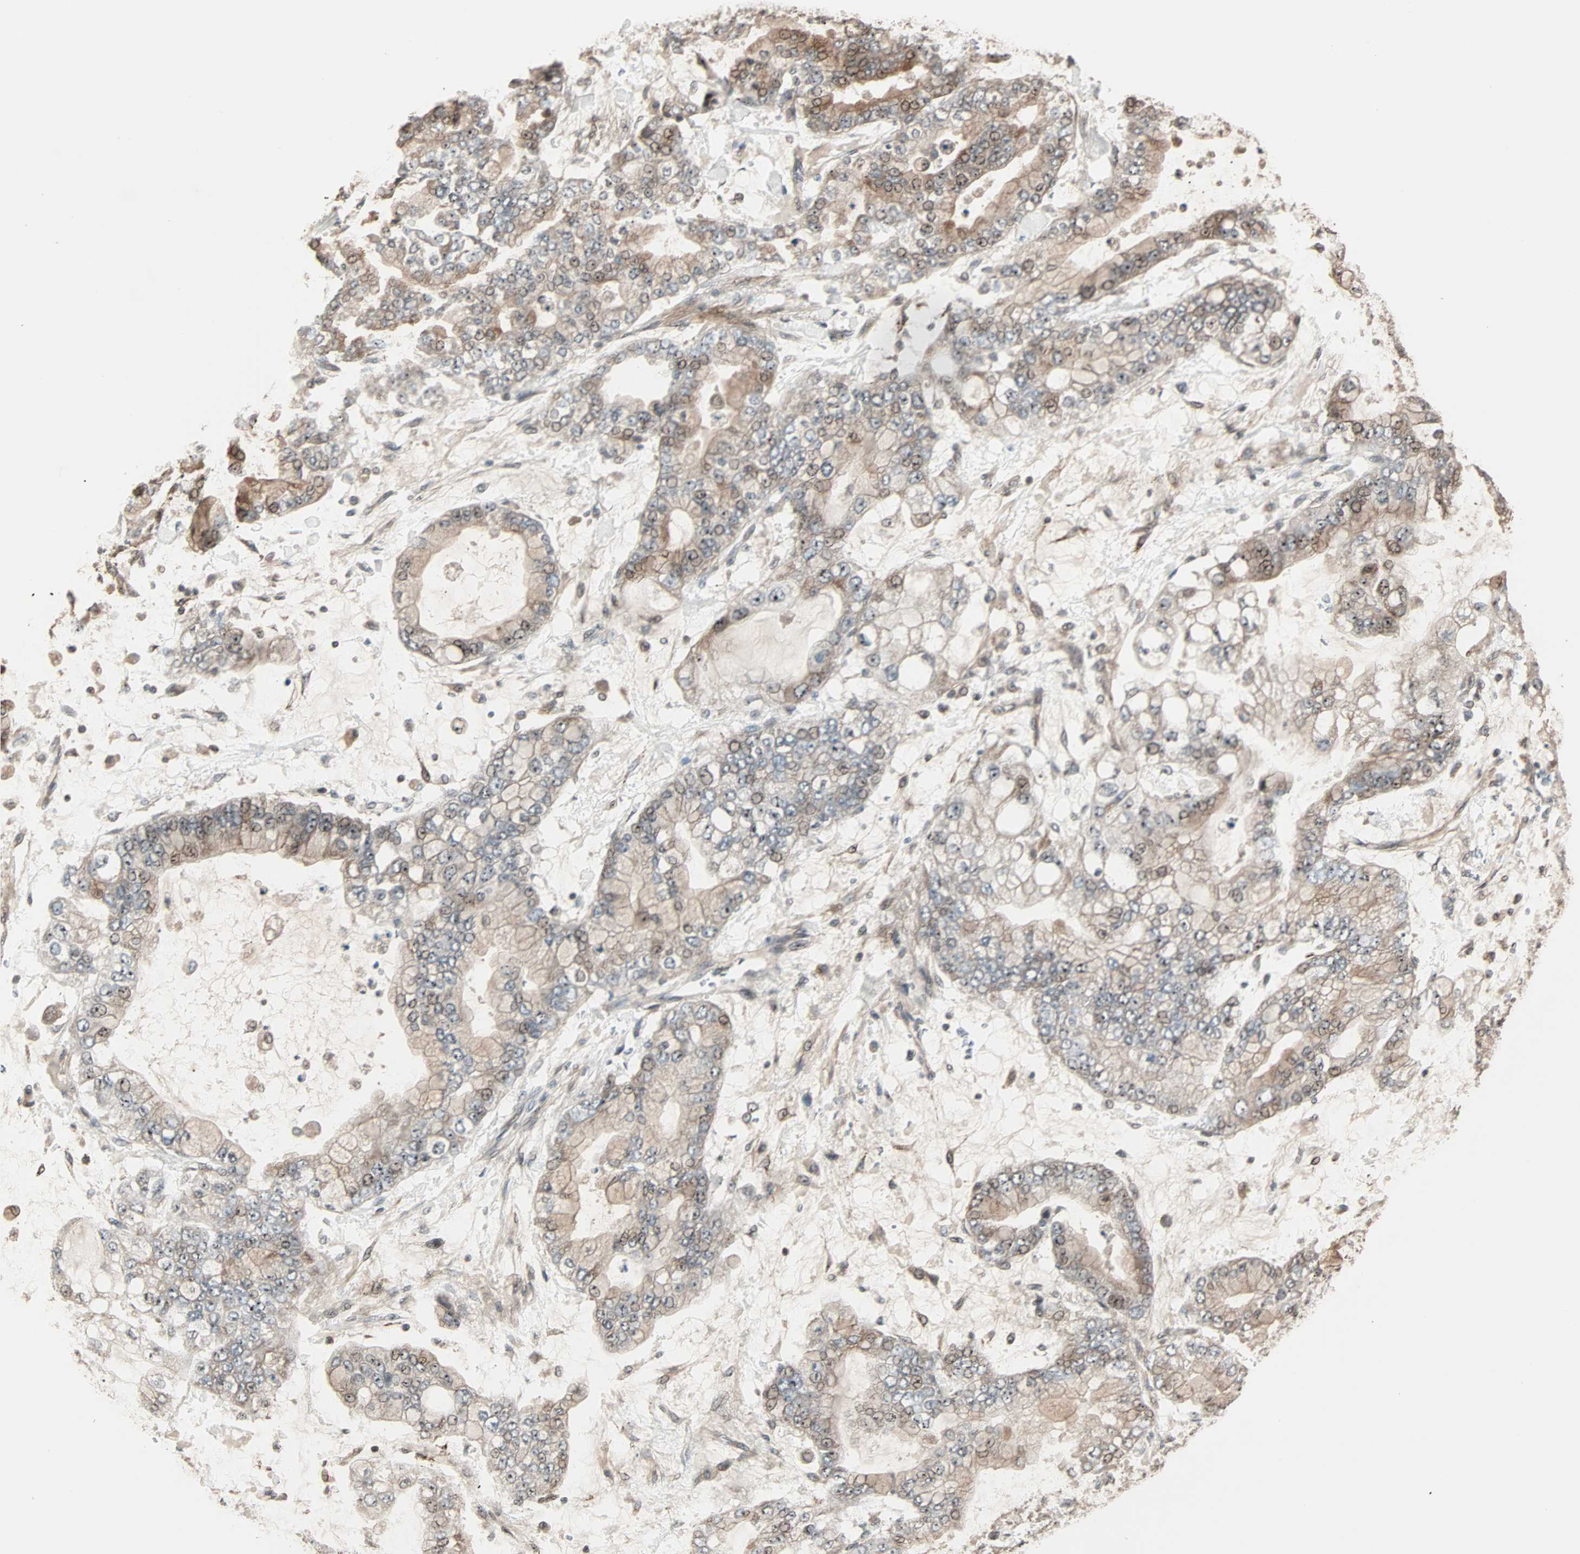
{"staining": {"intensity": "moderate", "quantity": ">75%", "location": "cytoplasmic/membranous"}, "tissue": "stomach cancer", "cell_type": "Tumor cells", "image_type": "cancer", "snomed": [{"axis": "morphology", "description": "Normal tissue, NOS"}, {"axis": "morphology", "description": "Adenocarcinoma, NOS"}, {"axis": "topography", "description": "Stomach, upper"}, {"axis": "topography", "description": "Stomach"}], "caption": "This image exhibits immunohistochemistry staining of human stomach adenocarcinoma, with medium moderate cytoplasmic/membranous staining in about >75% of tumor cells.", "gene": "CALCRL", "patient": {"sex": "male", "age": 76}}